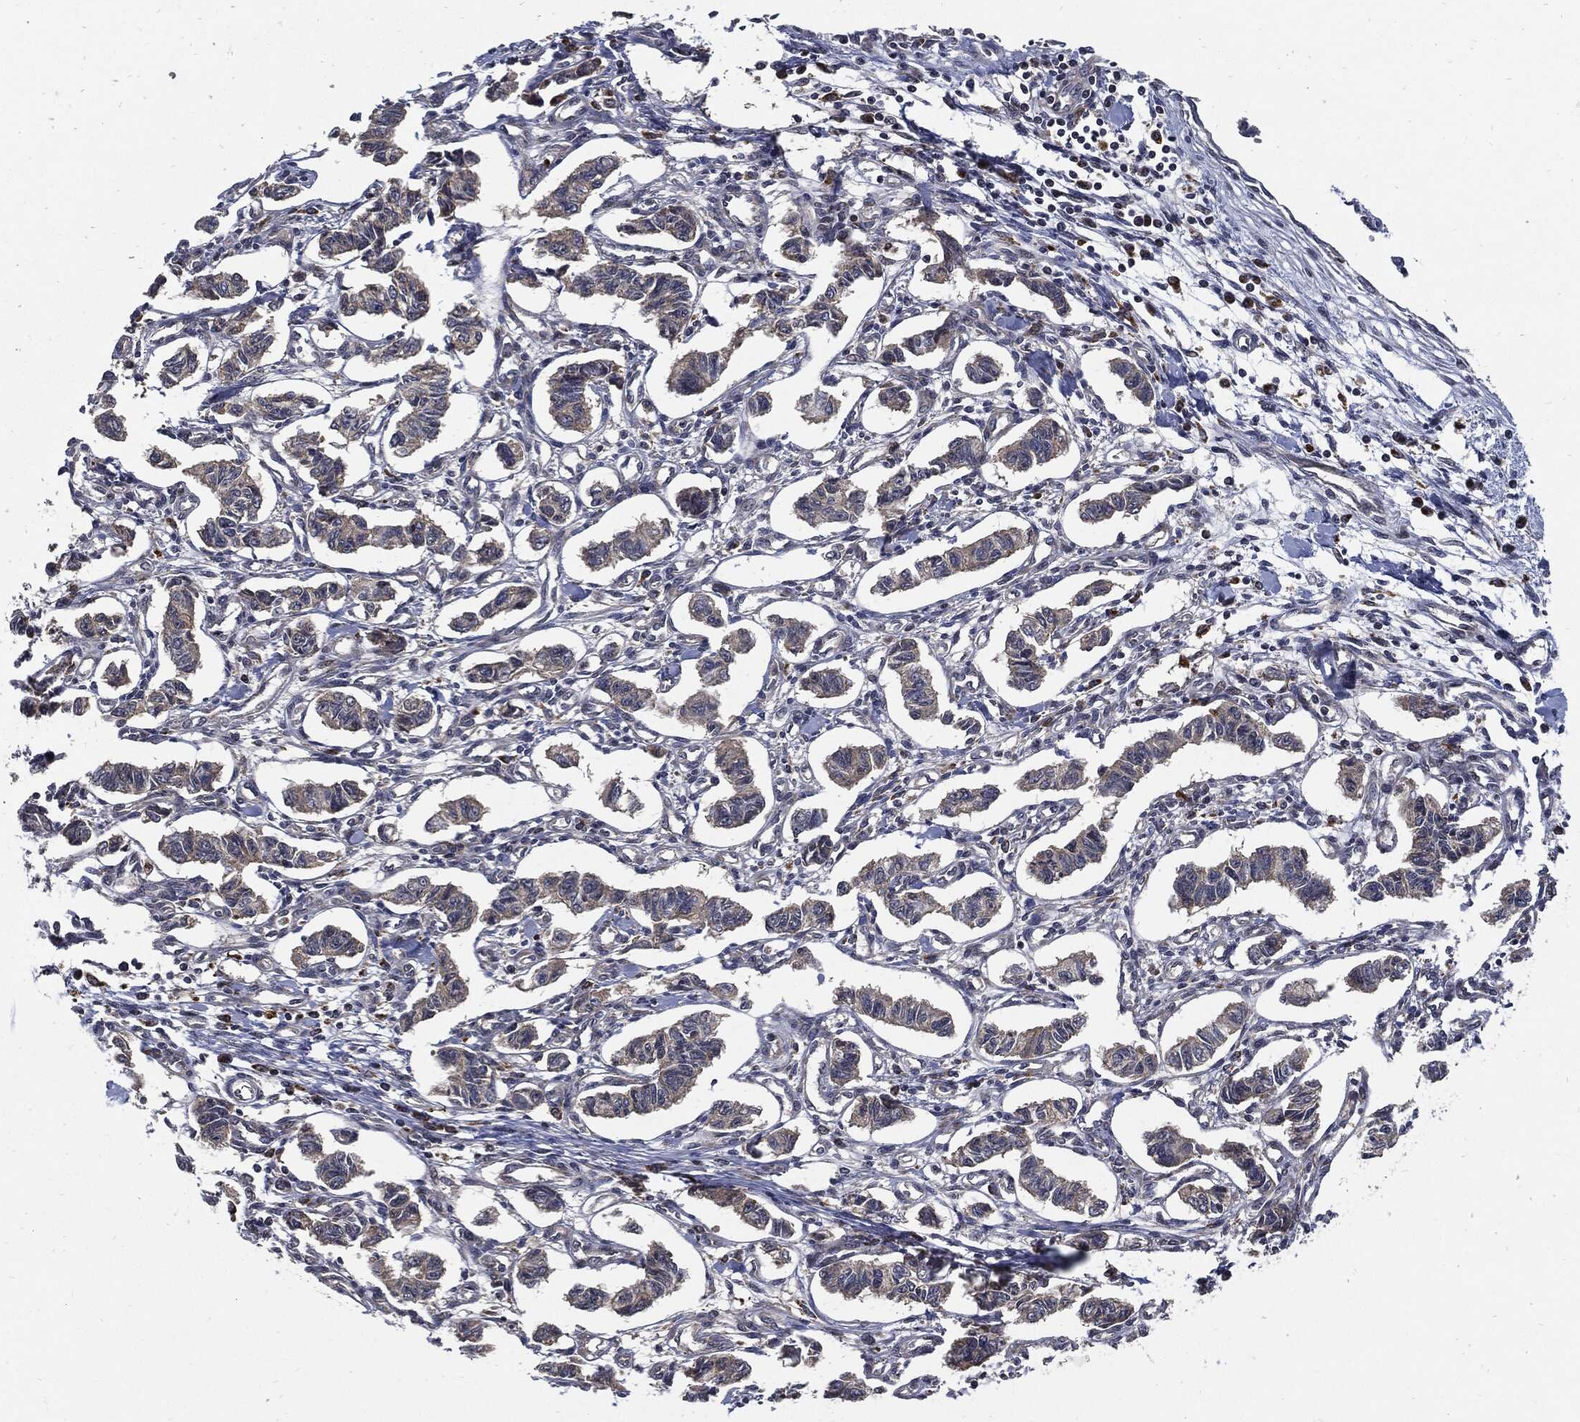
{"staining": {"intensity": "negative", "quantity": "none", "location": "none"}, "tissue": "carcinoid", "cell_type": "Tumor cells", "image_type": "cancer", "snomed": [{"axis": "morphology", "description": "Carcinoid, malignant, NOS"}, {"axis": "topography", "description": "Kidney"}], "caption": "DAB immunohistochemical staining of carcinoid reveals no significant staining in tumor cells. (Immunohistochemistry (ihc), brightfield microscopy, high magnification).", "gene": "SLC31A2", "patient": {"sex": "female", "age": 41}}